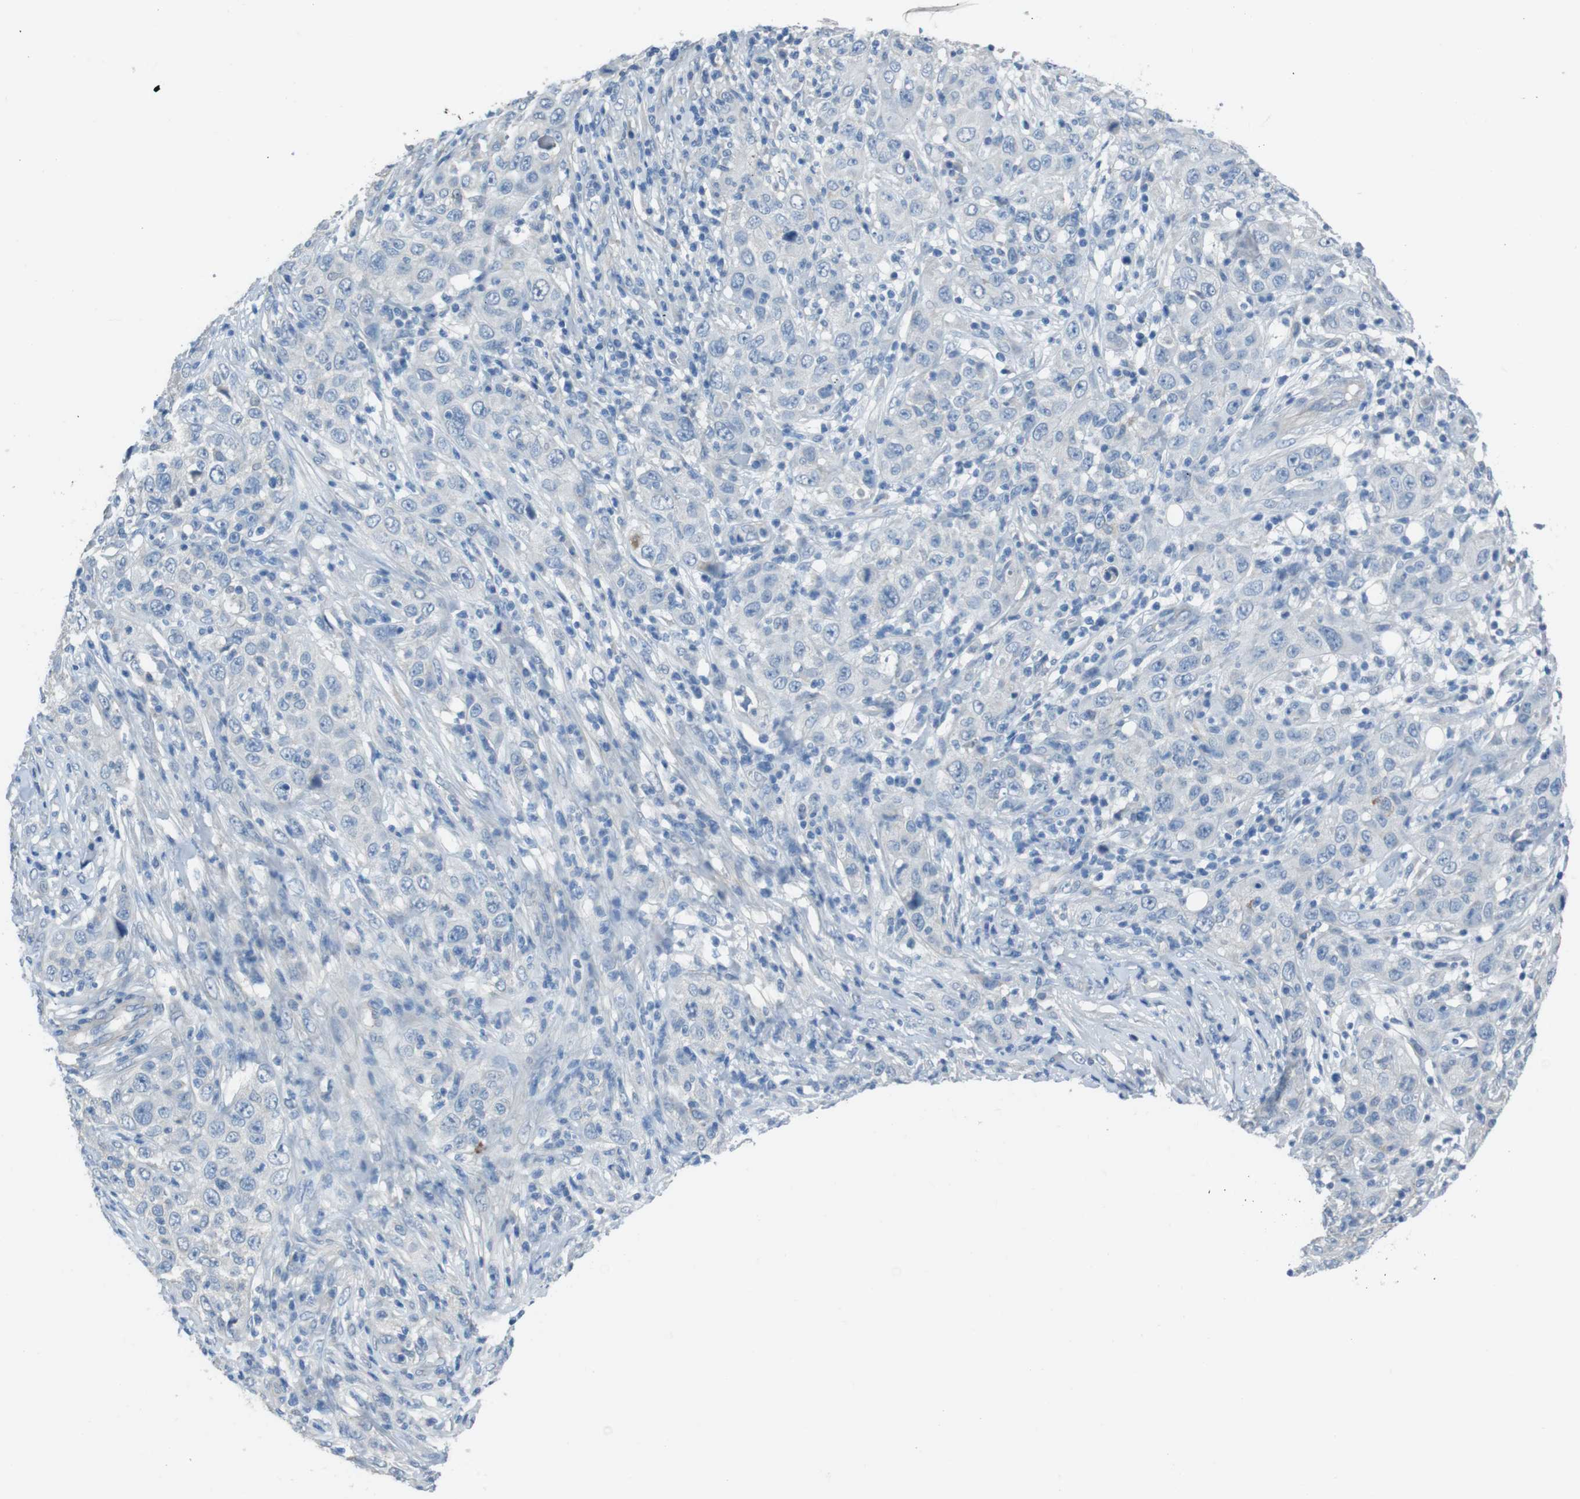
{"staining": {"intensity": "negative", "quantity": "none", "location": "none"}, "tissue": "skin cancer", "cell_type": "Tumor cells", "image_type": "cancer", "snomed": [{"axis": "morphology", "description": "Squamous cell carcinoma, NOS"}, {"axis": "topography", "description": "Skin"}], "caption": "Immunohistochemistry (IHC) of human skin squamous cell carcinoma exhibits no expression in tumor cells.", "gene": "CYP2C8", "patient": {"sex": "female", "age": 88}}